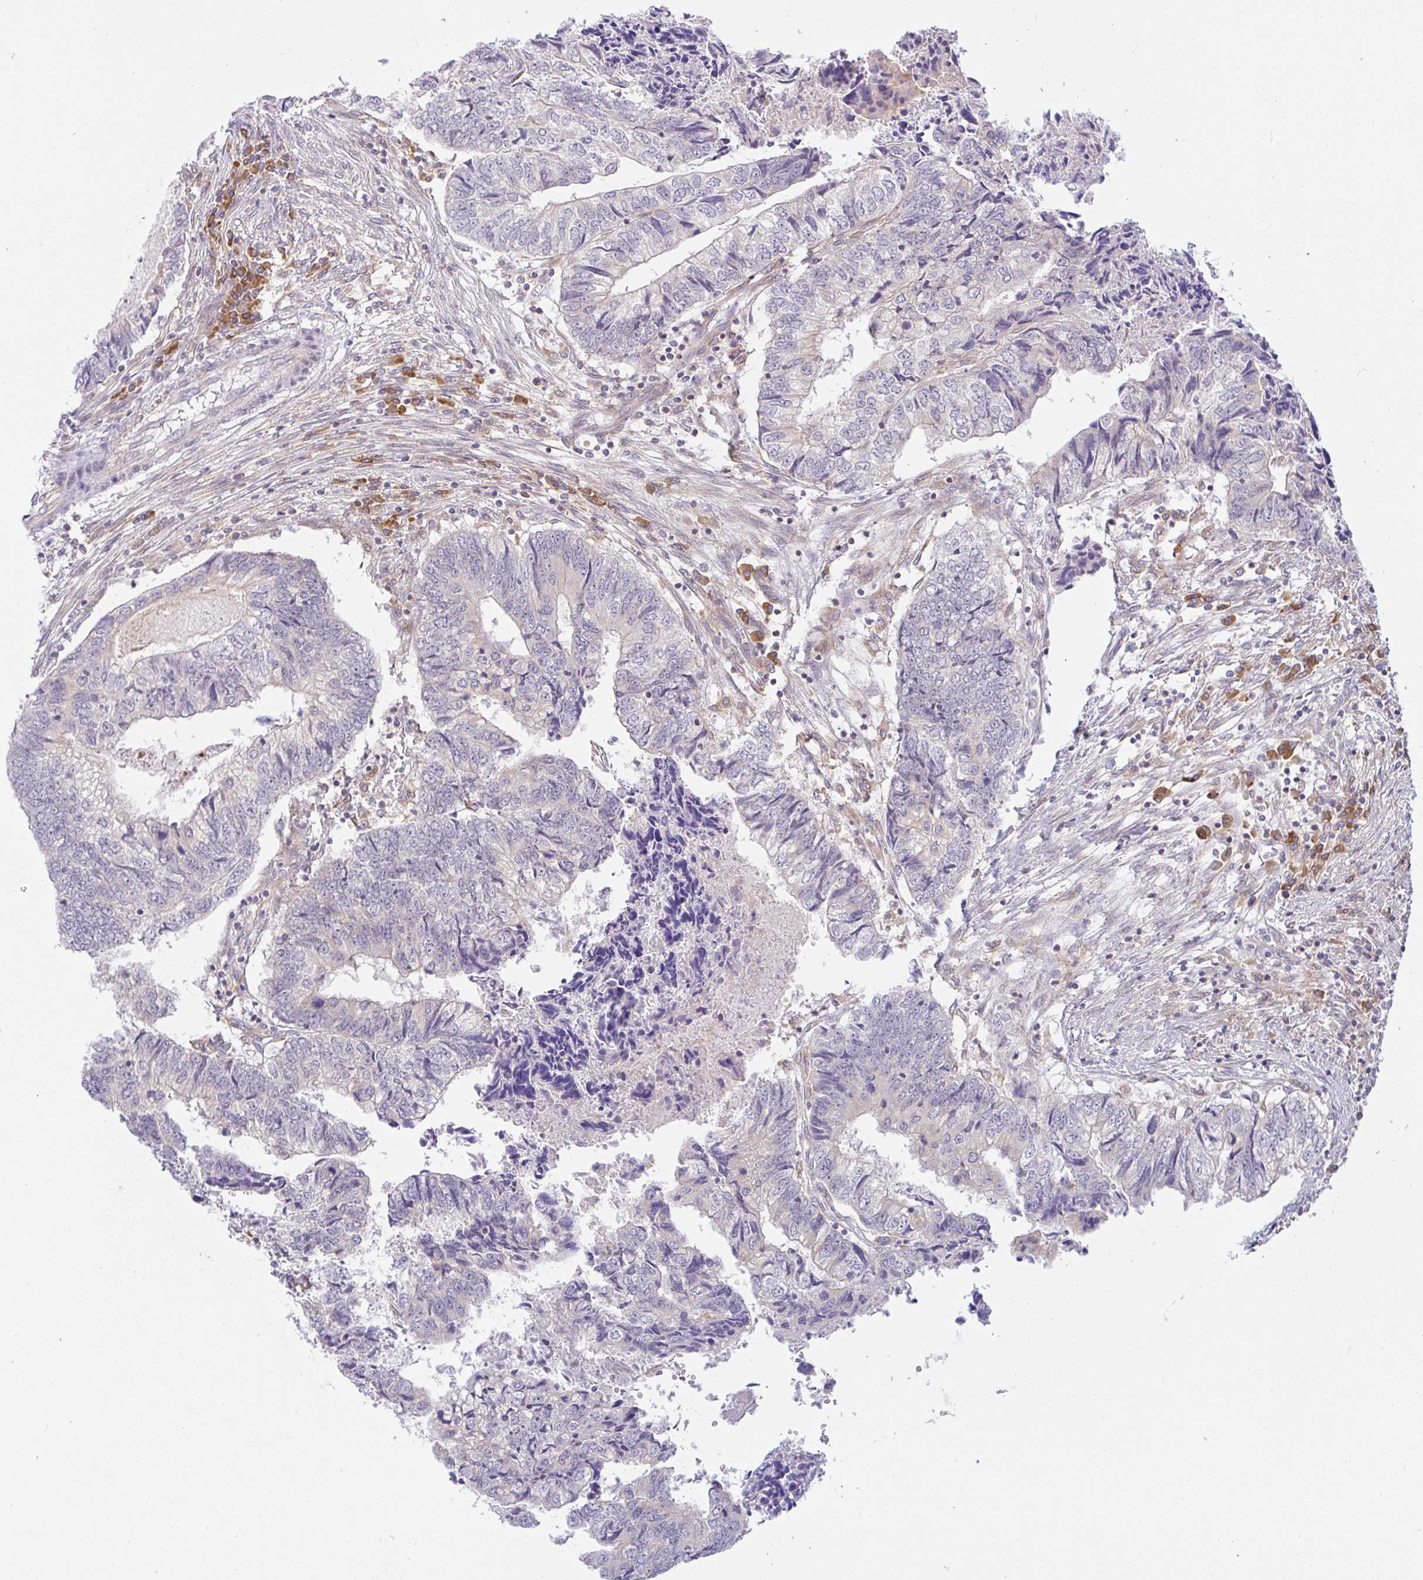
{"staining": {"intensity": "negative", "quantity": "none", "location": "none"}, "tissue": "colorectal cancer", "cell_type": "Tumor cells", "image_type": "cancer", "snomed": [{"axis": "morphology", "description": "Adenocarcinoma, NOS"}, {"axis": "topography", "description": "Colon"}], "caption": "The histopathology image demonstrates no staining of tumor cells in adenocarcinoma (colorectal).", "gene": "DERL2", "patient": {"sex": "male", "age": 86}}